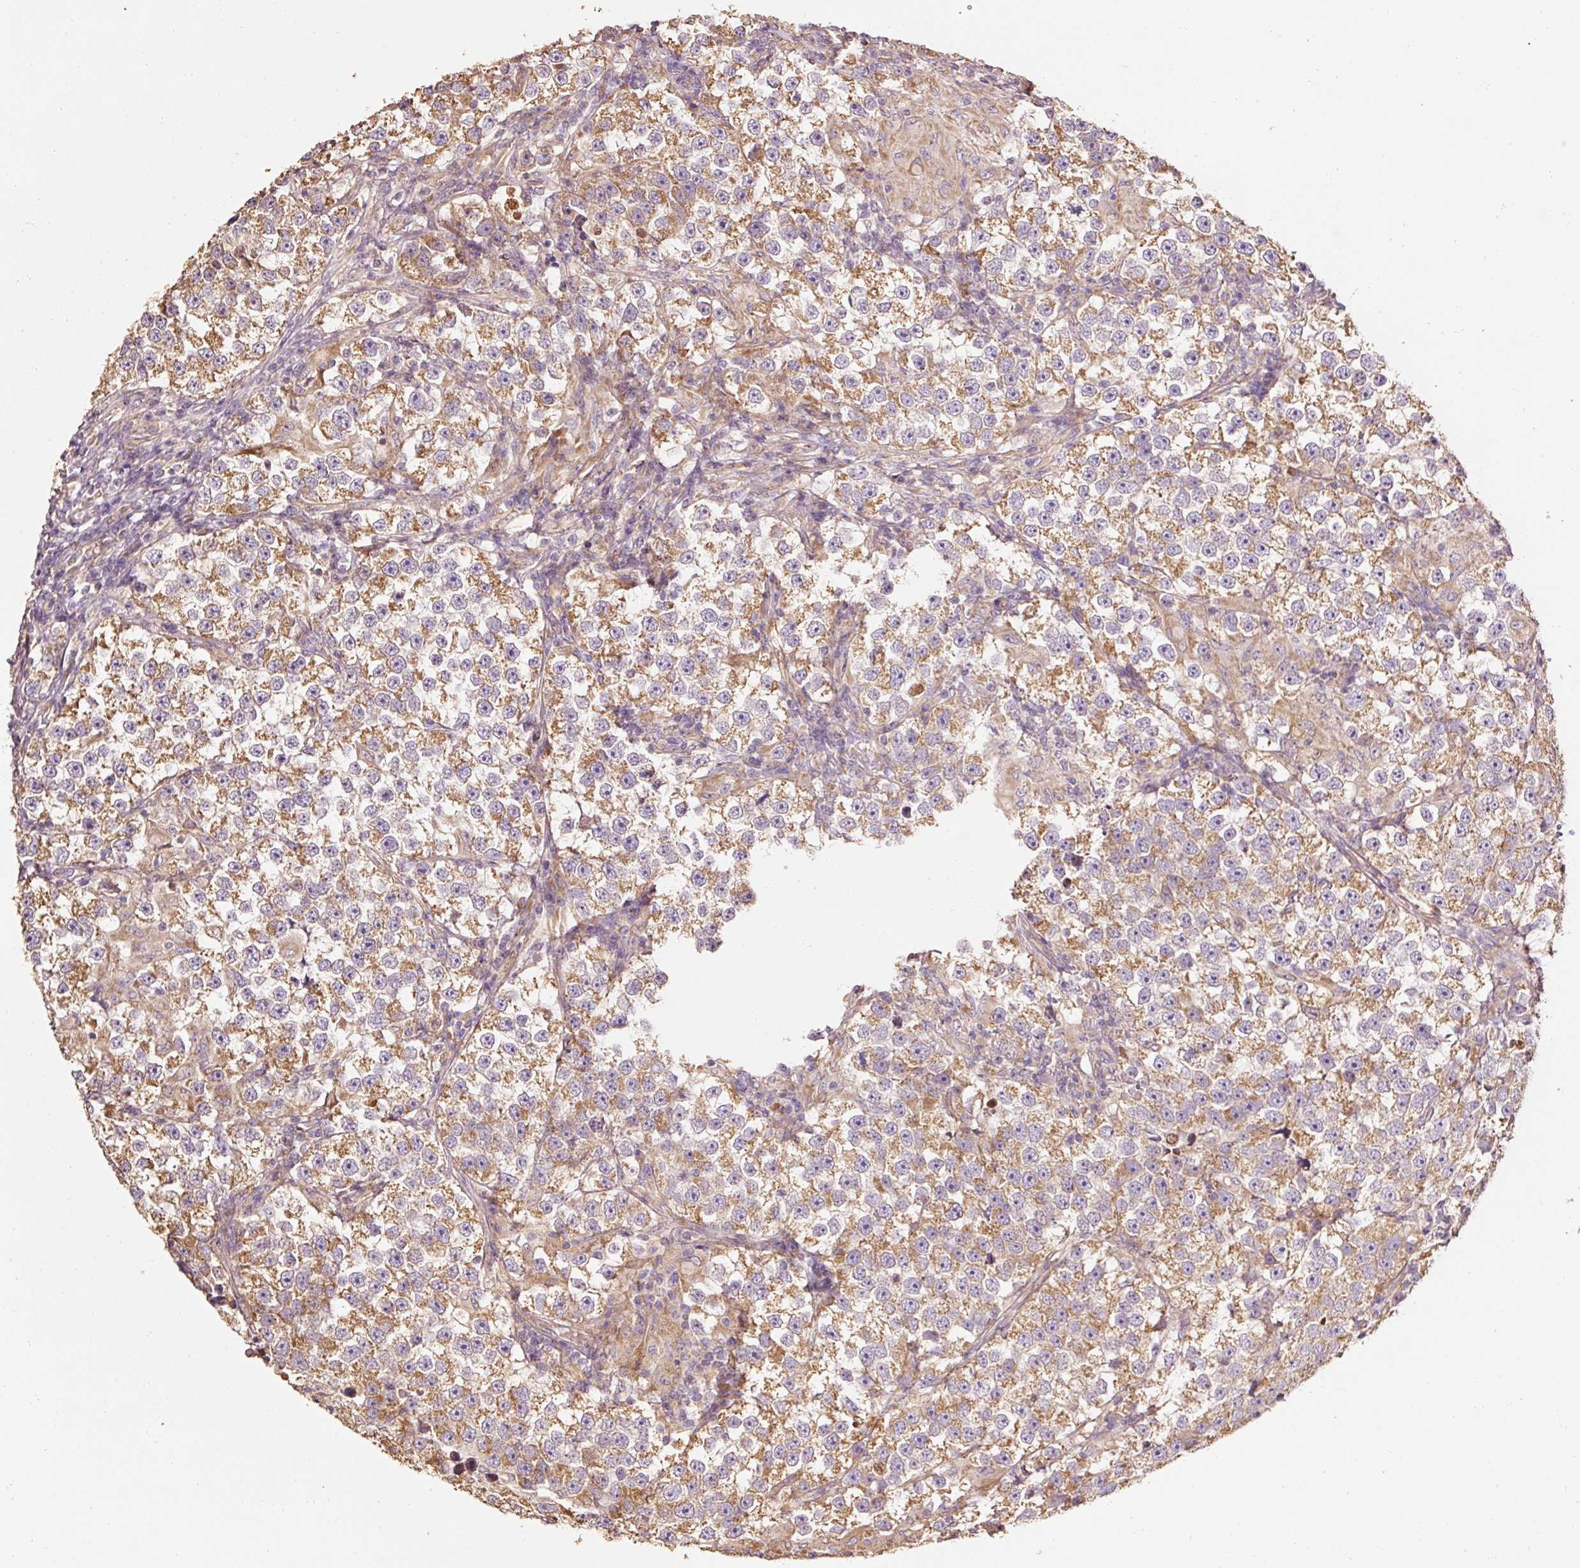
{"staining": {"intensity": "moderate", "quantity": ">75%", "location": "cytoplasmic/membranous"}, "tissue": "testis cancer", "cell_type": "Tumor cells", "image_type": "cancer", "snomed": [{"axis": "morphology", "description": "Seminoma, NOS"}, {"axis": "topography", "description": "Testis"}], "caption": "High-magnification brightfield microscopy of testis cancer (seminoma) stained with DAB (brown) and counterstained with hematoxylin (blue). tumor cells exhibit moderate cytoplasmic/membranous expression is identified in approximately>75% of cells.", "gene": "EFHC1", "patient": {"sex": "male", "age": 46}}